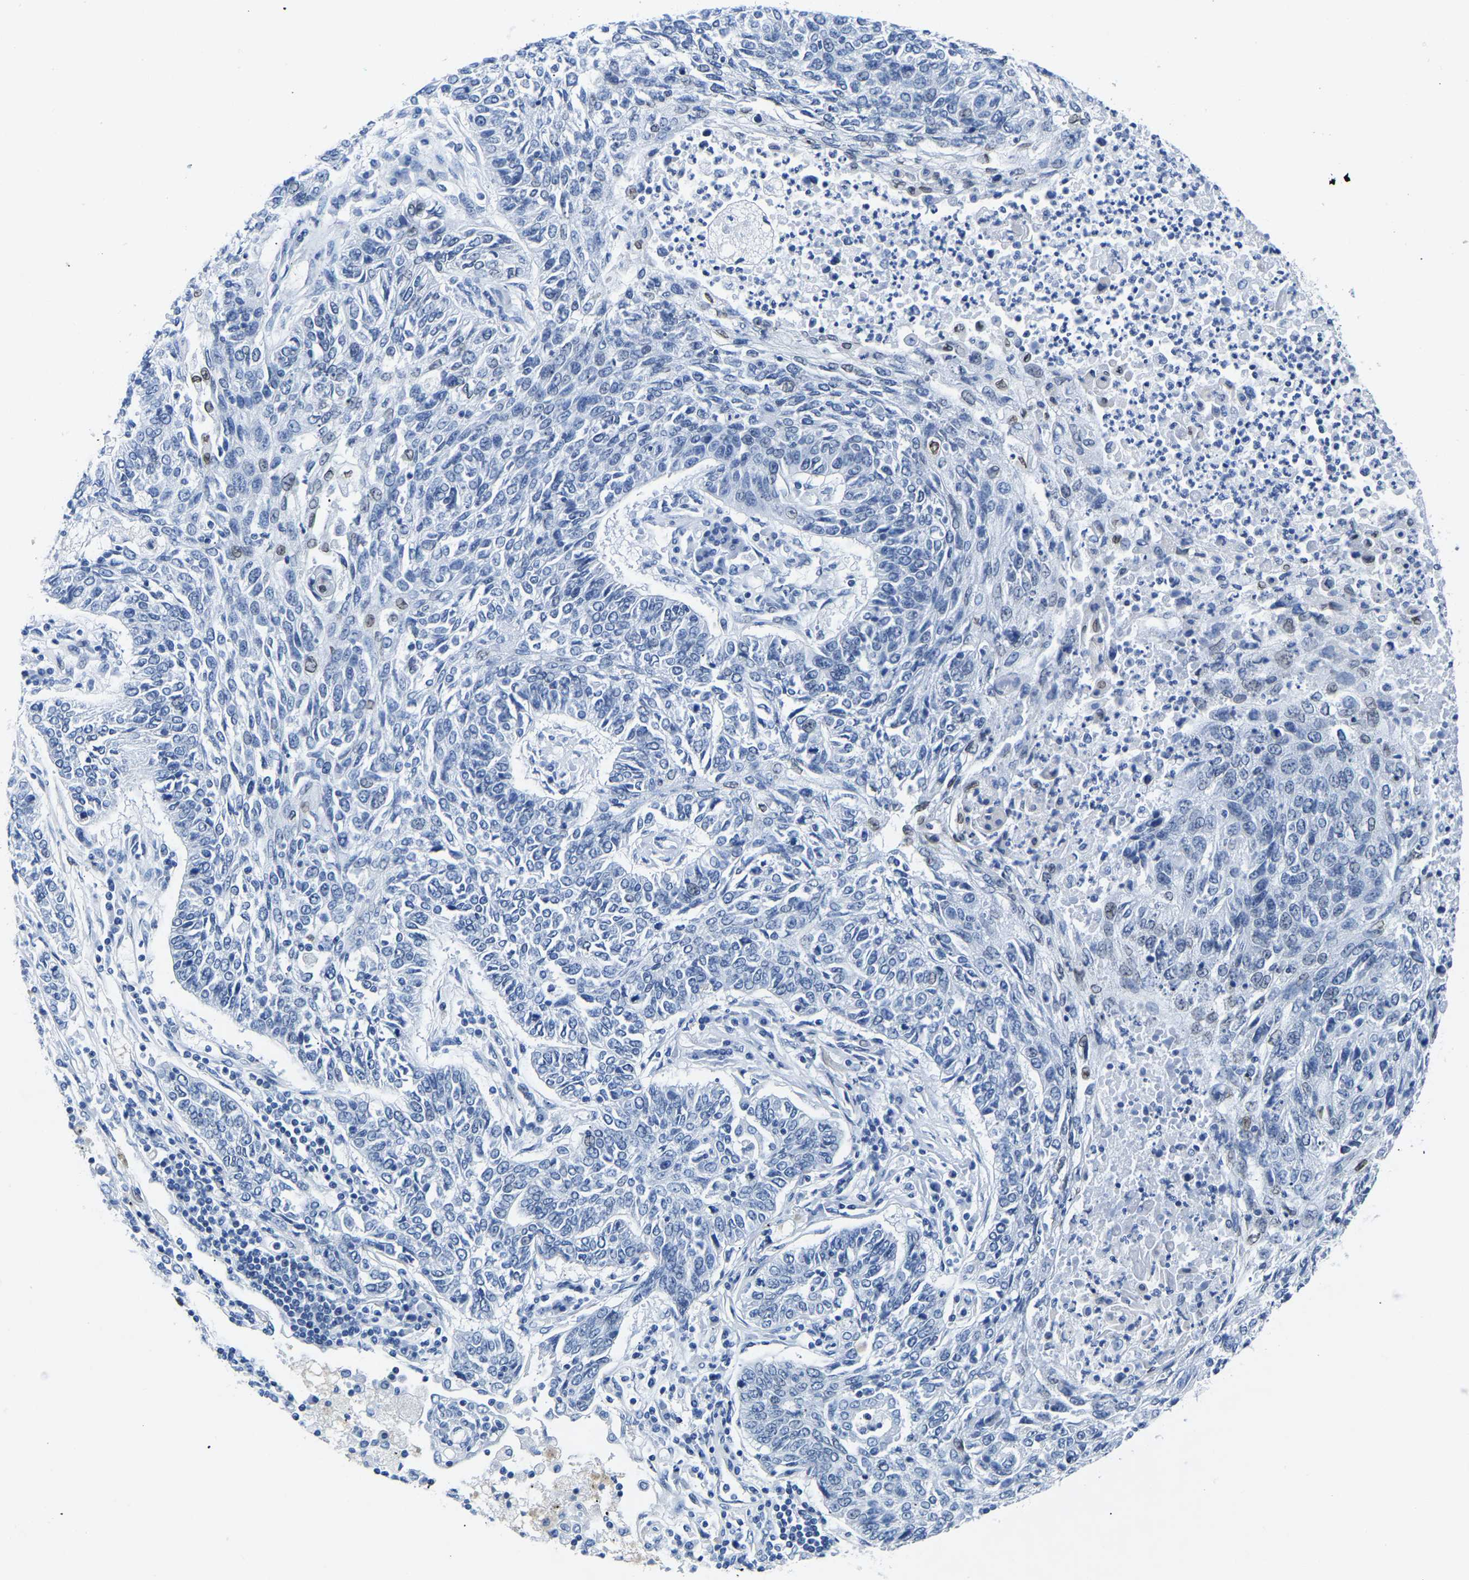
{"staining": {"intensity": "weak", "quantity": "<25%", "location": "nuclear"}, "tissue": "lung cancer", "cell_type": "Tumor cells", "image_type": "cancer", "snomed": [{"axis": "morphology", "description": "Normal tissue, NOS"}, {"axis": "morphology", "description": "Squamous cell carcinoma, NOS"}, {"axis": "topography", "description": "Cartilage tissue"}, {"axis": "topography", "description": "Bronchus"}, {"axis": "topography", "description": "Lung"}], "caption": "Tumor cells show no significant protein positivity in lung cancer. (Stains: DAB (3,3'-diaminobenzidine) immunohistochemistry with hematoxylin counter stain, Microscopy: brightfield microscopy at high magnification).", "gene": "UPK3A", "patient": {"sex": "female", "age": 49}}